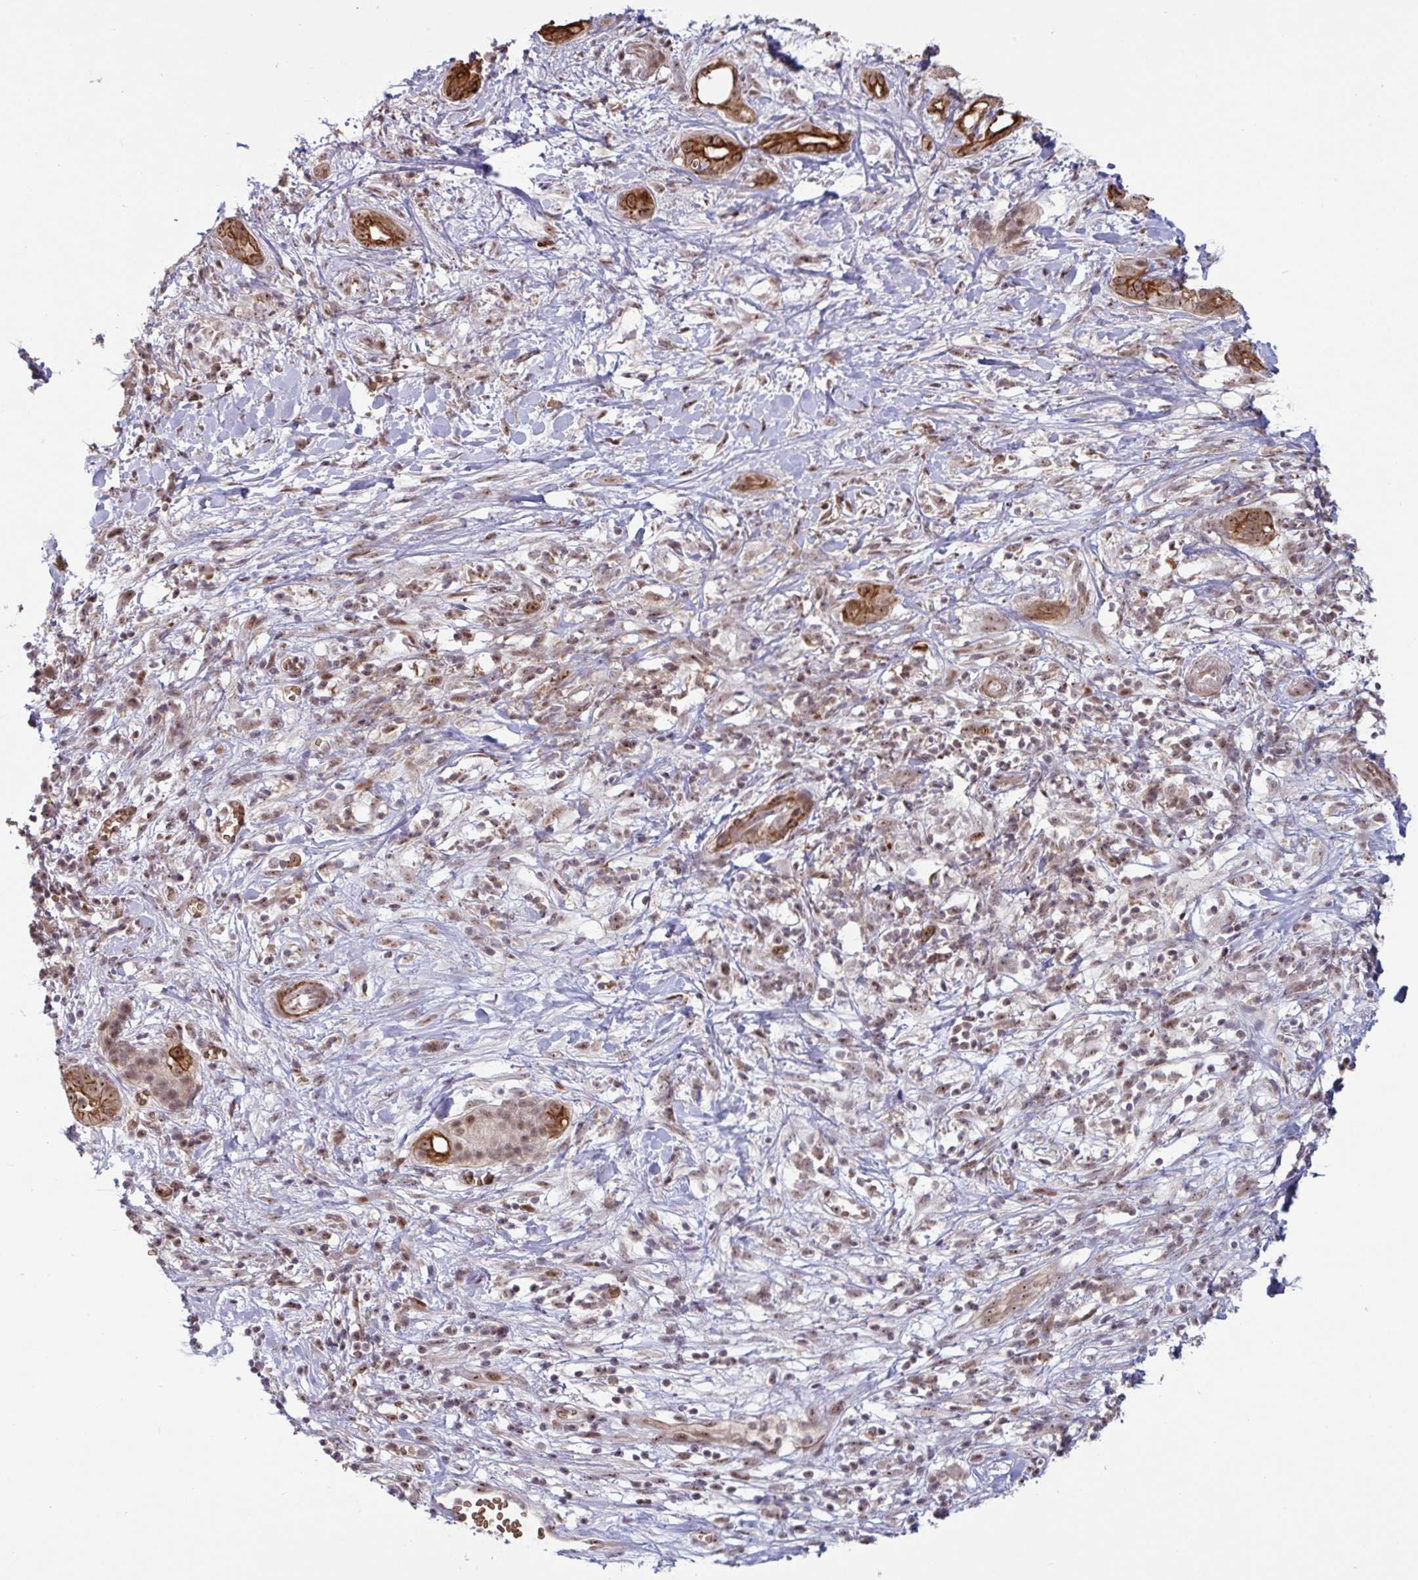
{"staining": {"intensity": "strong", "quantity": ">75%", "location": "cytoplasmic/membranous,nuclear"}, "tissue": "pancreatic cancer", "cell_type": "Tumor cells", "image_type": "cancer", "snomed": [{"axis": "morphology", "description": "Adenocarcinoma, NOS"}, {"axis": "topography", "description": "Pancreas"}], "caption": "Strong cytoplasmic/membranous and nuclear protein positivity is appreciated in approximately >75% of tumor cells in adenocarcinoma (pancreatic).", "gene": "NLRP13", "patient": {"sex": "male", "age": 61}}